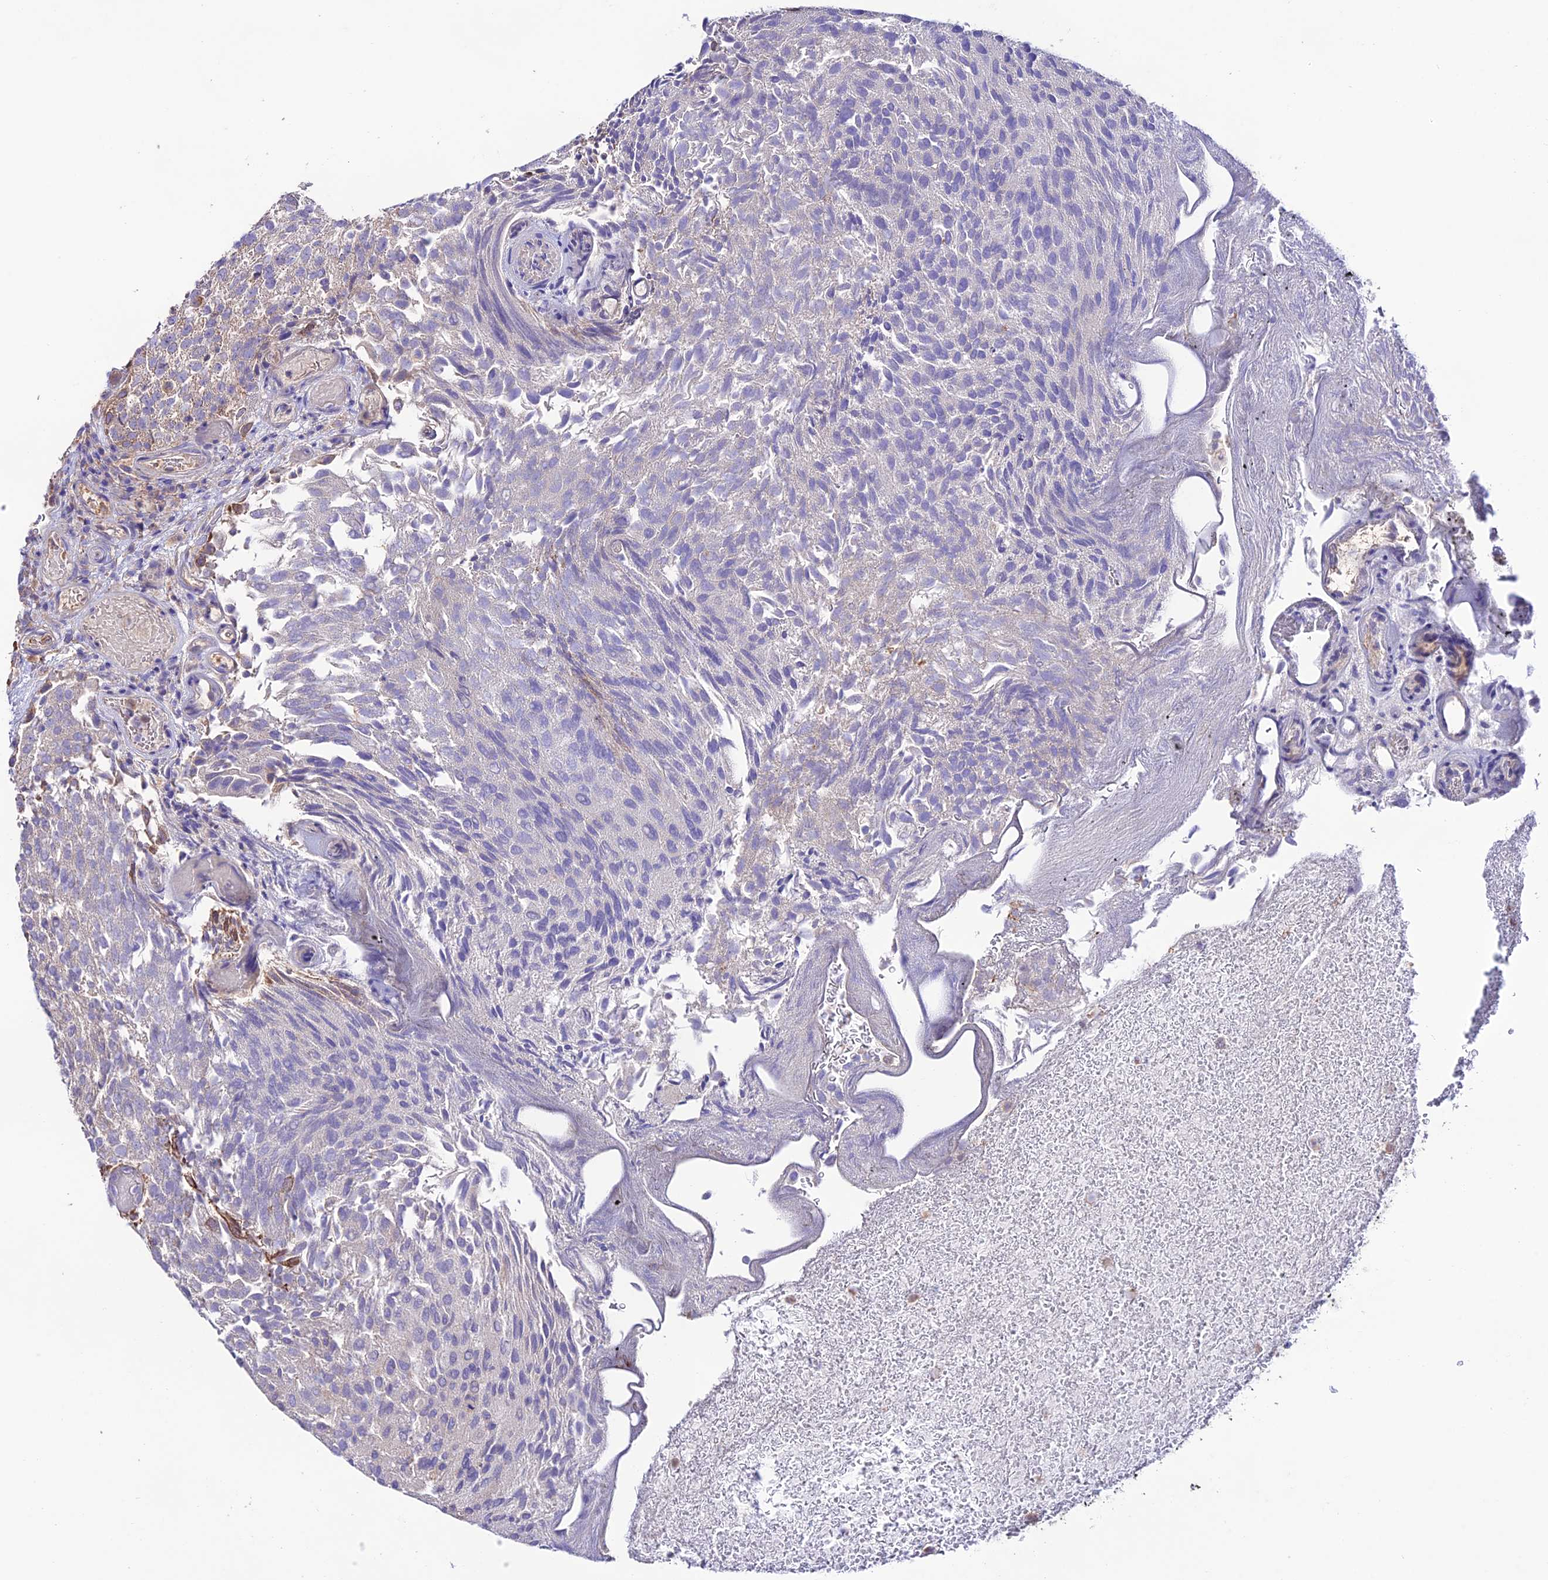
{"staining": {"intensity": "strong", "quantity": "<25%", "location": "cytoplasmic/membranous"}, "tissue": "urothelial cancer", "cell_type": "Tumor cells", "image_type": "cancer", "snomed": [{"axis": "morphology", "description": "Urothelial carcinoma, Low grade"}, {"axis": "topography", "description": "Urinary bladder"}], "caption": "A brown stain shows strong cytoplasmic/membranous staining of a protein in urothelial cancer tumor cells. The staining is performed using DAB brown chromogen to label protein expression. The nuclei are counter-stained blue using hematoxylin.", "gene": "BRME1", "patient": {"sex": "male", "age": 78}}